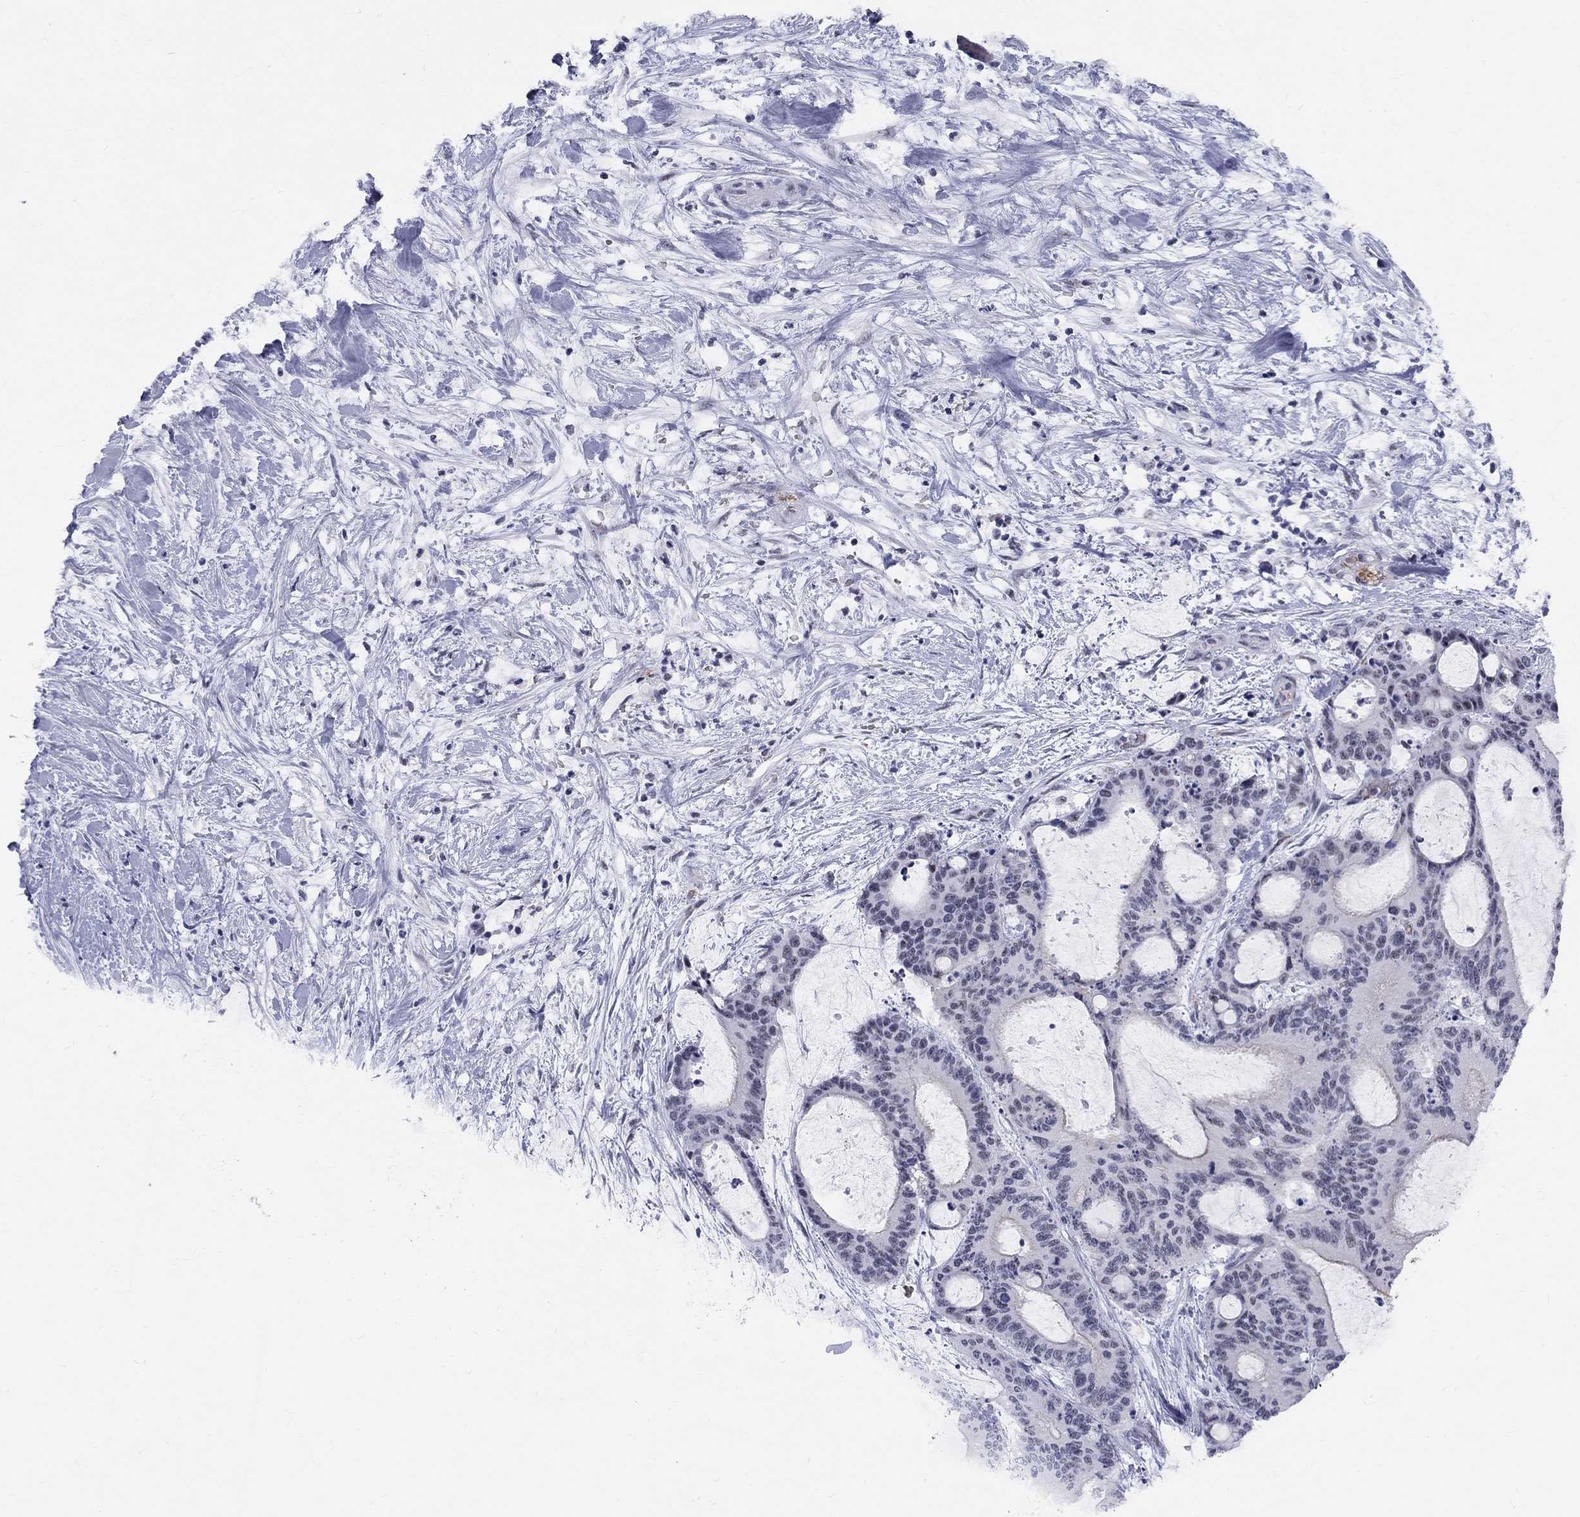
{"staining": {"intensity": "negative", "quantity": "none", "location": "none"}, "tissue": "liver cancer", "cell_type": "Tumor cells", "image_type": "cancer", "snomed": [{"axis": "morphology", "description": "Normal tissue, NOS"}, {"axis": "morphology", "description": "Cholangiocarcinoma"}, {"axis": "topography", "description": "Liver"}, {"axis": "topography", "description": "Peripheral nerve tissue"}], "caption": "The histopathology image demonstrates no staining of tumor cells in liver cancer (cholangiocarcinoma). Brightfield microscopy of immunohistochemistry (IHC) stained with DAB (3,3'-diaminobenzidine) (brown) and hematoxylin (blue), captured at high magnification.", "gene": "DMTN", "patient": {"sex": "female", "age": 73}}